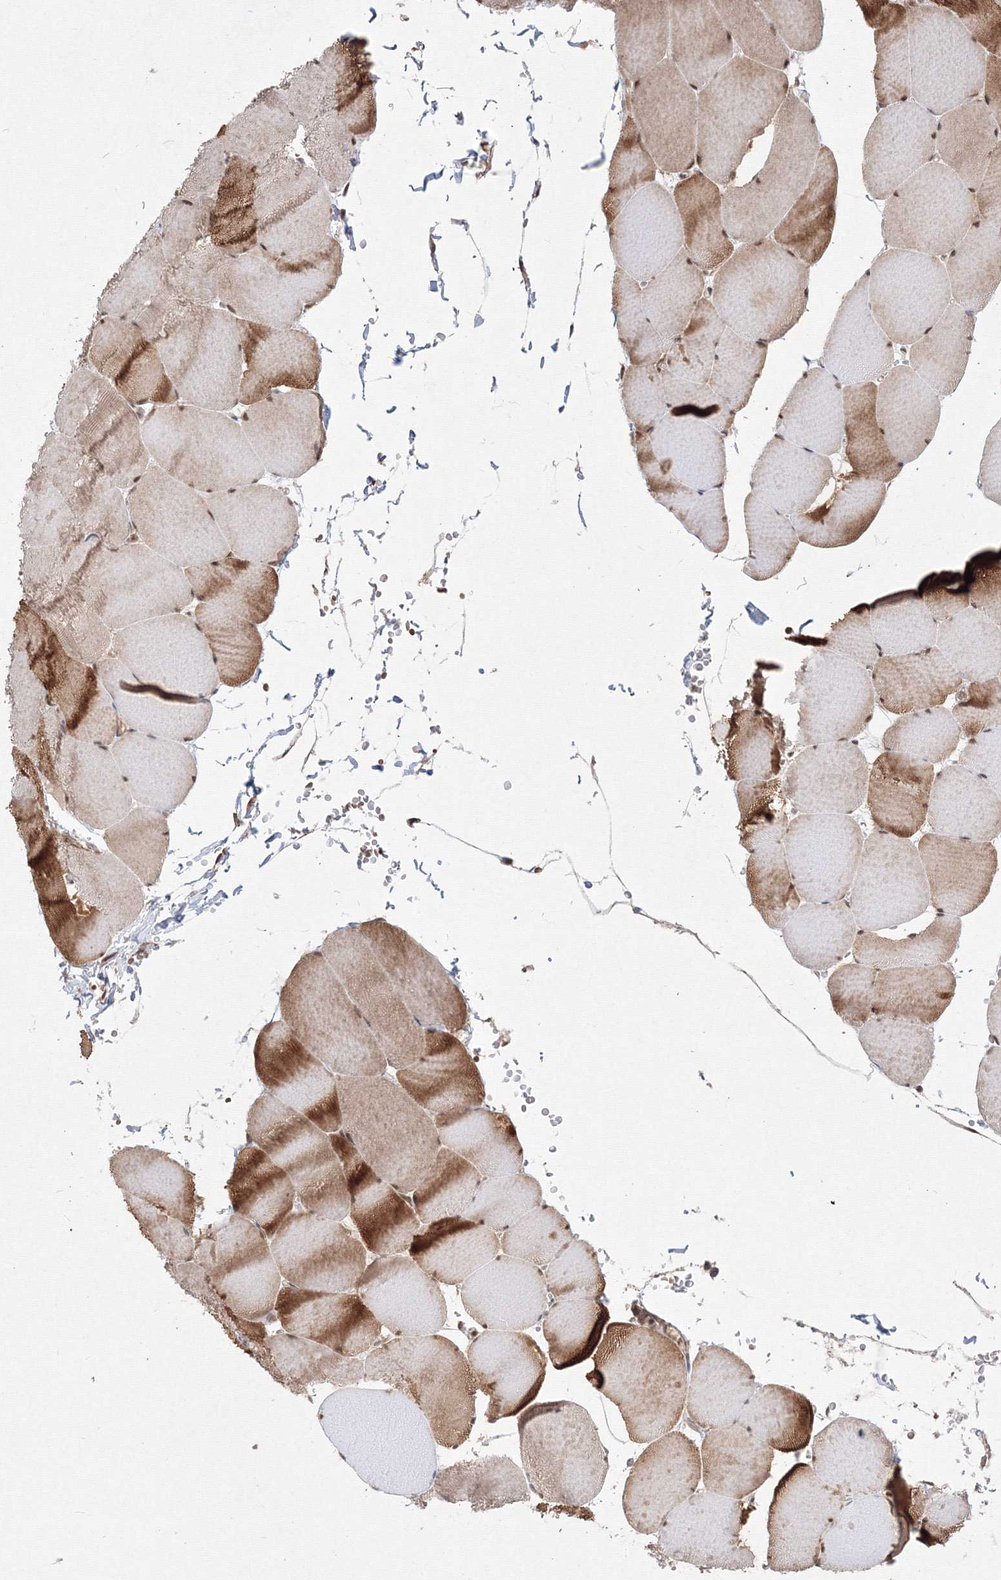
{"staining": {"intensity": "strong", "quantity": "25%-75%", "location": "cytoplasmic/membranous,nuclear"}, "tissue": "skeletal muscle", "cell_type": "Myocytes", "image_type": "normal", "snomed": [{"axis": "morphology", "description": "Normal tissue, NOS"}, {"axis": "topography", "description": "Skeletal muscle"}, {"axis": "topography", "description": "Head-Neck"}], "caption": "The immunohistochemical stain highlights strong cytoplasmic/membranous,nuclear positivity in myocytes of normal skeletal muscle.", "gene": "COPS4", "patient": {"sex": "male", "age": 66}}